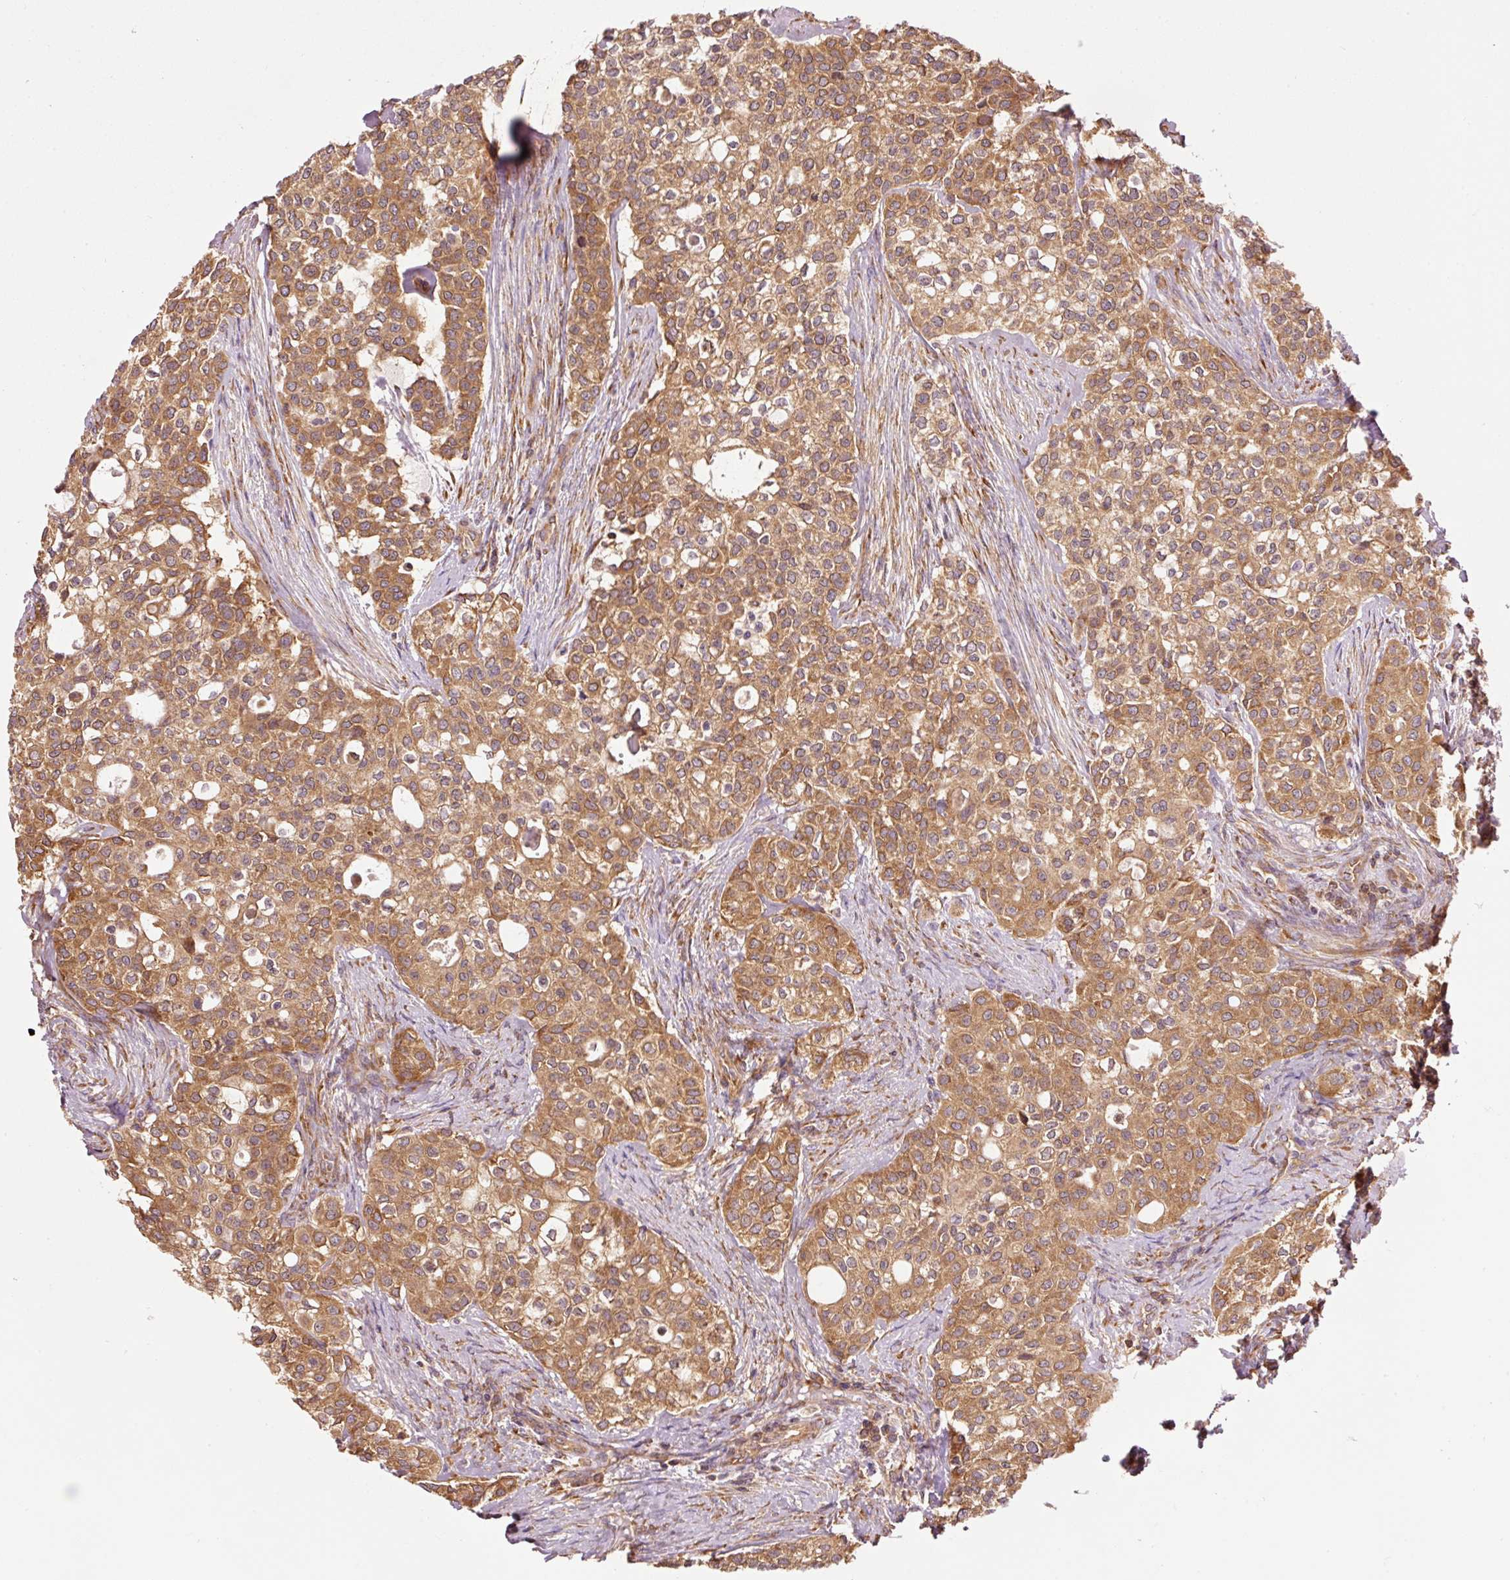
{"staining": {"intensity": "moderate", "quantity": ">75%", "location": "cytoplasmic/membranous"}, "tissue": "head and neck cancer", "cell_type": "Tumor cells", "image_type": "cancer", "snomed": [{"axis": "morphology", "description": "Adenocarcinoma, NOS"}, {"axis": "topography", "description": "Head-Neck"}], "caption": "Head and neck cancer stained with a protein marker demonstrates moderate staining in tumor cells.", "gene": "PDAP1", "patient": {"sex": "male", "age": 81}}